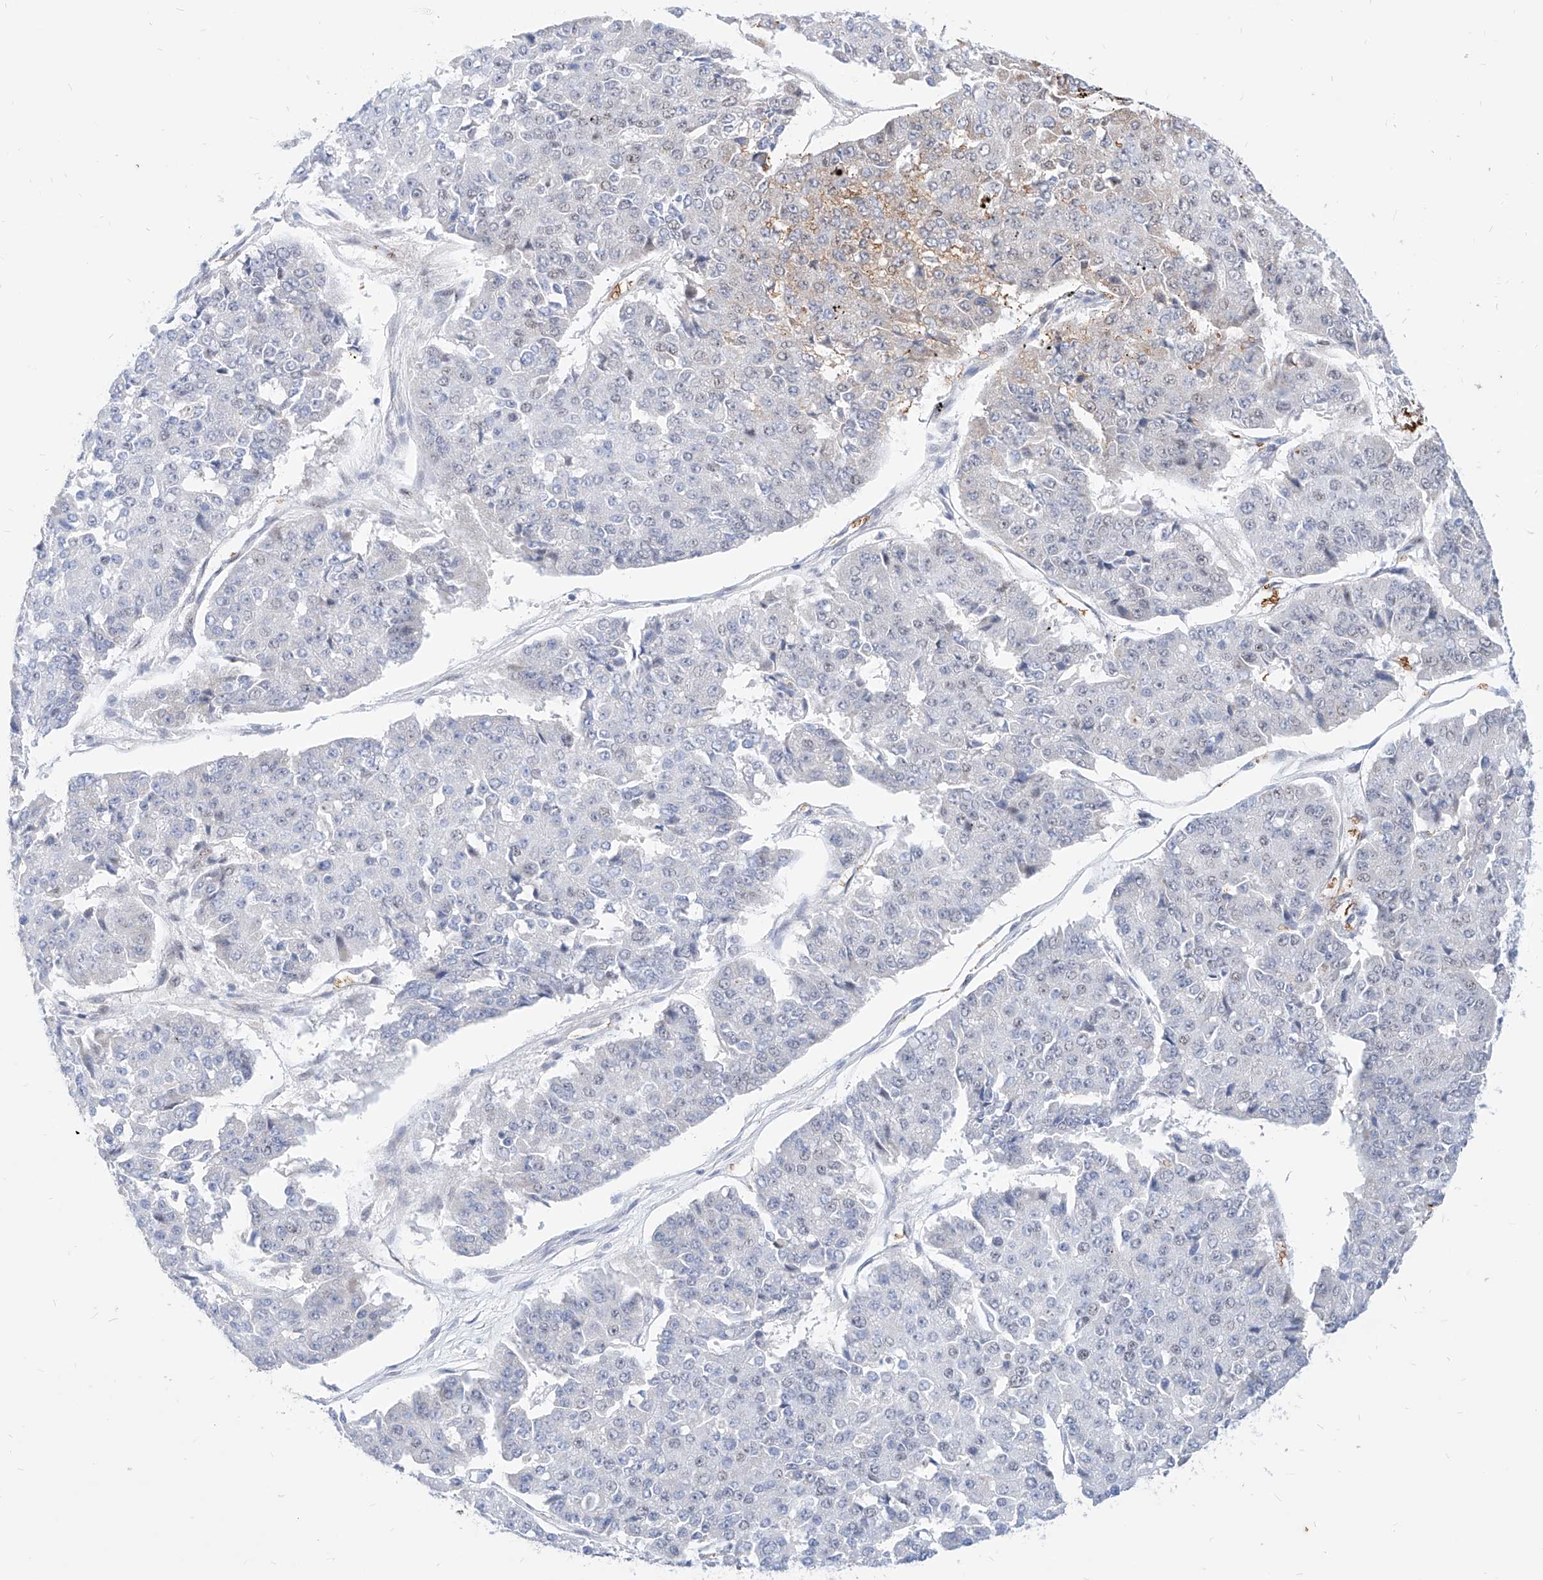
{"staining": {"intensity": "negative", "quantity": "none", "location": "none"}, "tissue": "pancreatic cancer", "cell_type": "Tumor cells", "image_type": "cancer", "snomed": [{"axis": "morphology", "description": "Adenocarcinoma, NOS"}, {"axis": "topography", "description": "Pancreas"}], "caption": "This is a photomicrograph of immunohistochemistry staining of adenocarcinoma (pancreatic), which shows no positivity in tumor cells.", "gene": "ZFP42", "patient": {"sex": "male", "age": 50}}